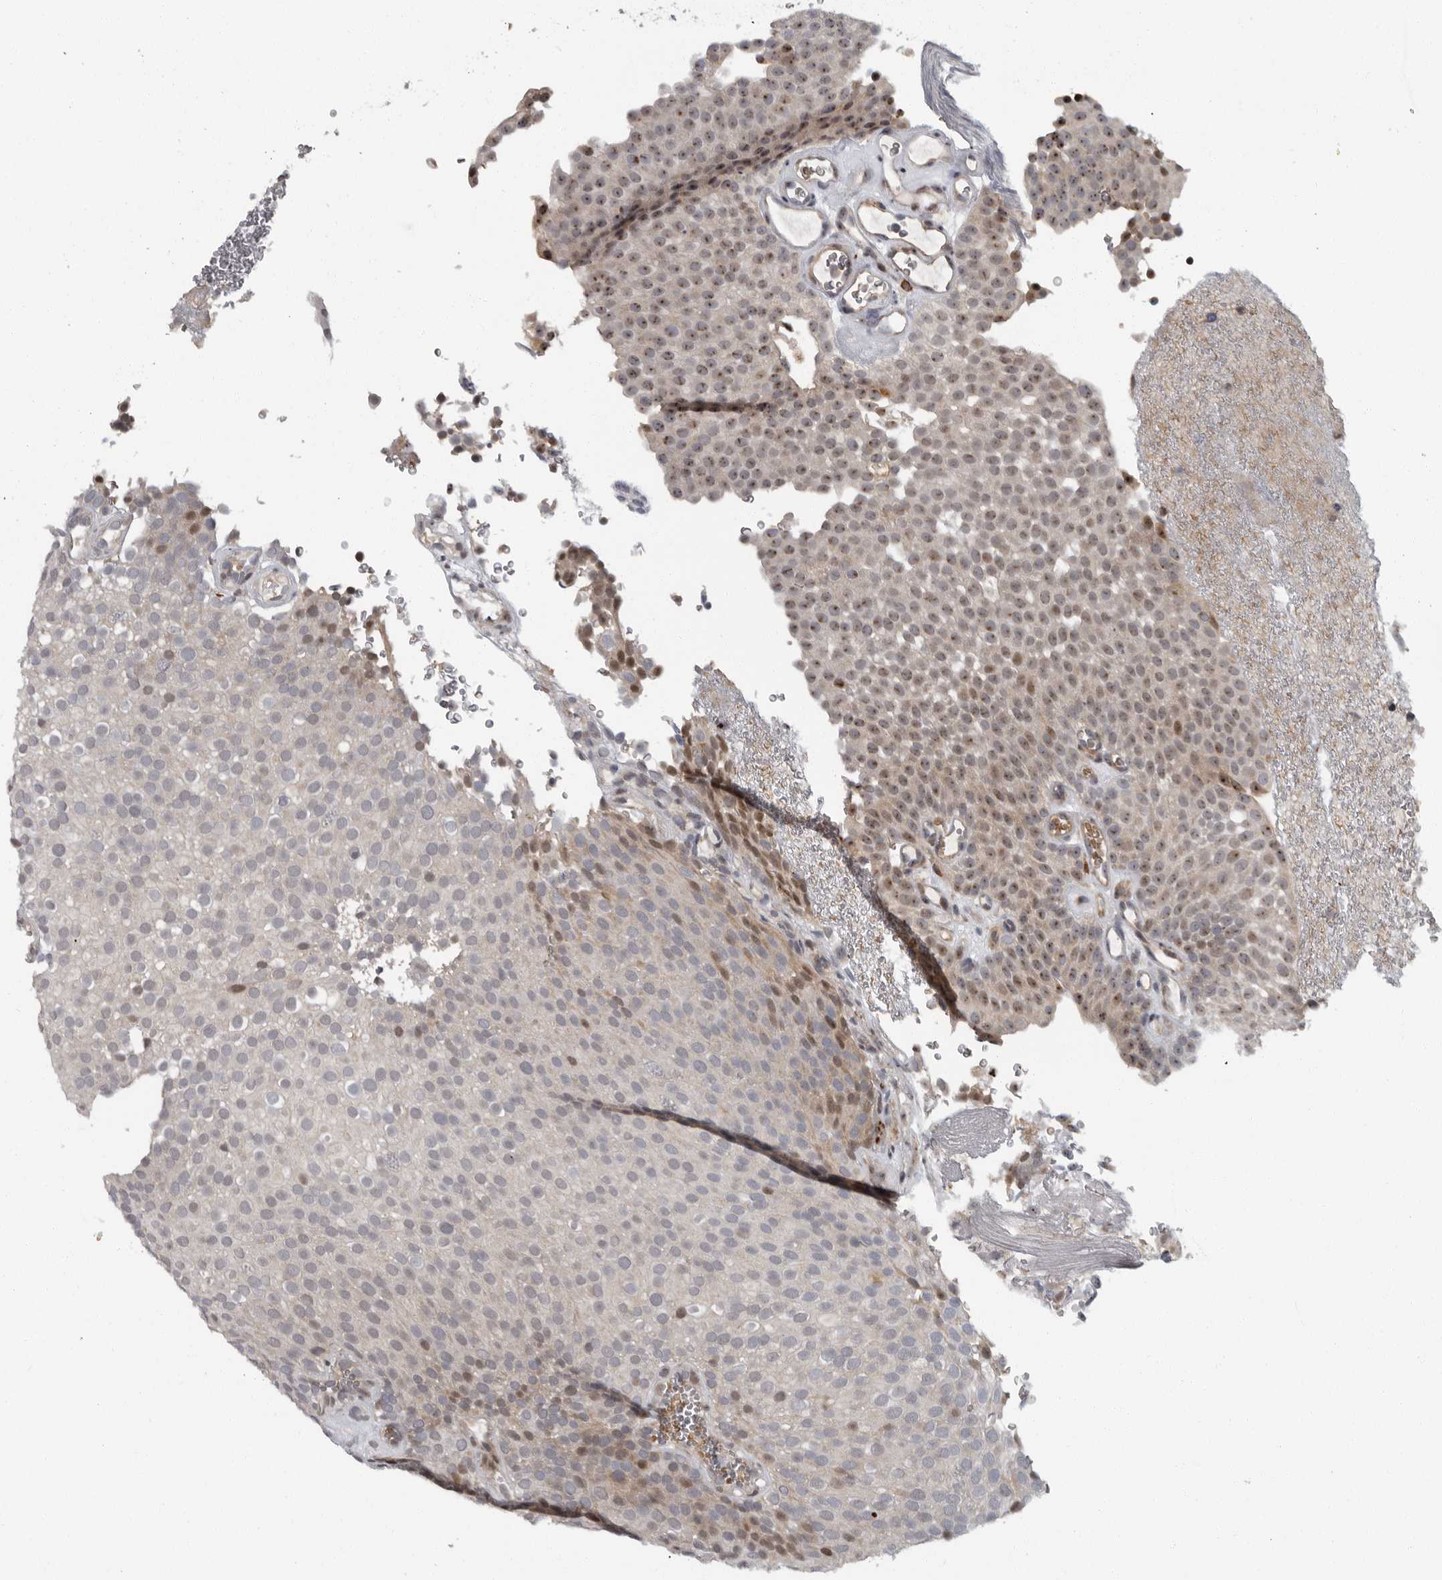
{"staining": {"intensity": "moderate", "quantity": "25%-75%", "location": "nuclear"}, "tissue": "urothelial cancer", "cell_type": "Tumor cells", "image_type": "cancer", "snomed": [{"axis": "morphology", "description": "Urothelial carcinoma, Low grade"}, {"axis": "topography", "description": "Urinary bladder"}], "caption": "About 25%-75% of tumor cells in urothelial carcinoma (low-grade) display moderate nuclear protein staining as visualized by brown immunohistochemical staining.", "gene": "PDCD11", "patient": {"sex": "male", "age": 78}}